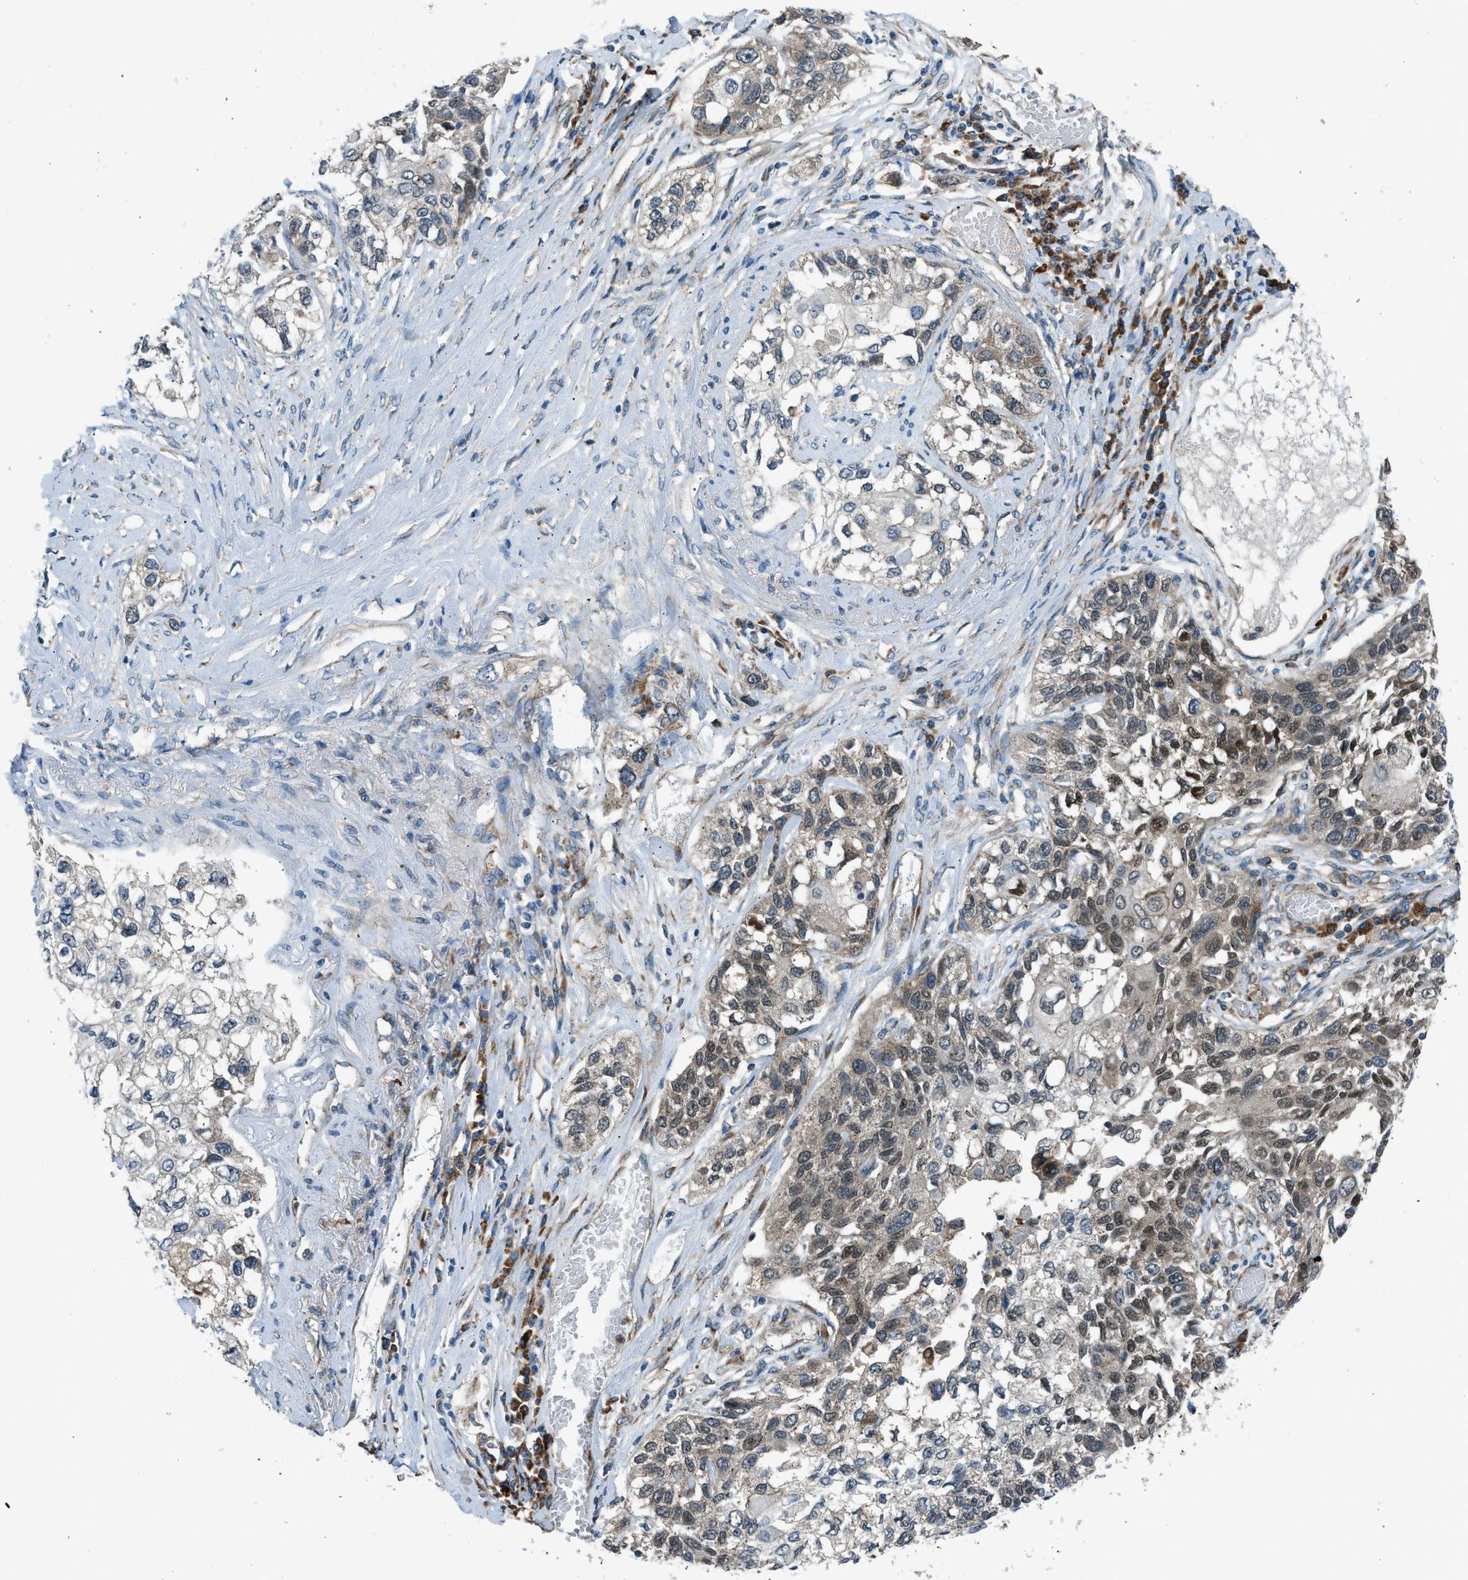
{"staining": {"intensity": "weak", "quantity": ">75%", "location": "cytoplasmic/membranous,nuclear"}, "tissue": "lung cancer", "cell_type": "Tumor cells", "image_type": "cancer", "snomed": [{"axis": "morphology", "description": "Squamous cell carcinoma, NOS"}, {"axis": "topography", "description": "Lung"}], "caption": "Lung cancer (squamous cell carcinoma) stained with IHC demonstrates weak cytoplasmic/membranous and nuclear staining in approximately >75% of tumor cells.", "gene": "EDARADD", "patient": {"sex": "male", "age": 71}}